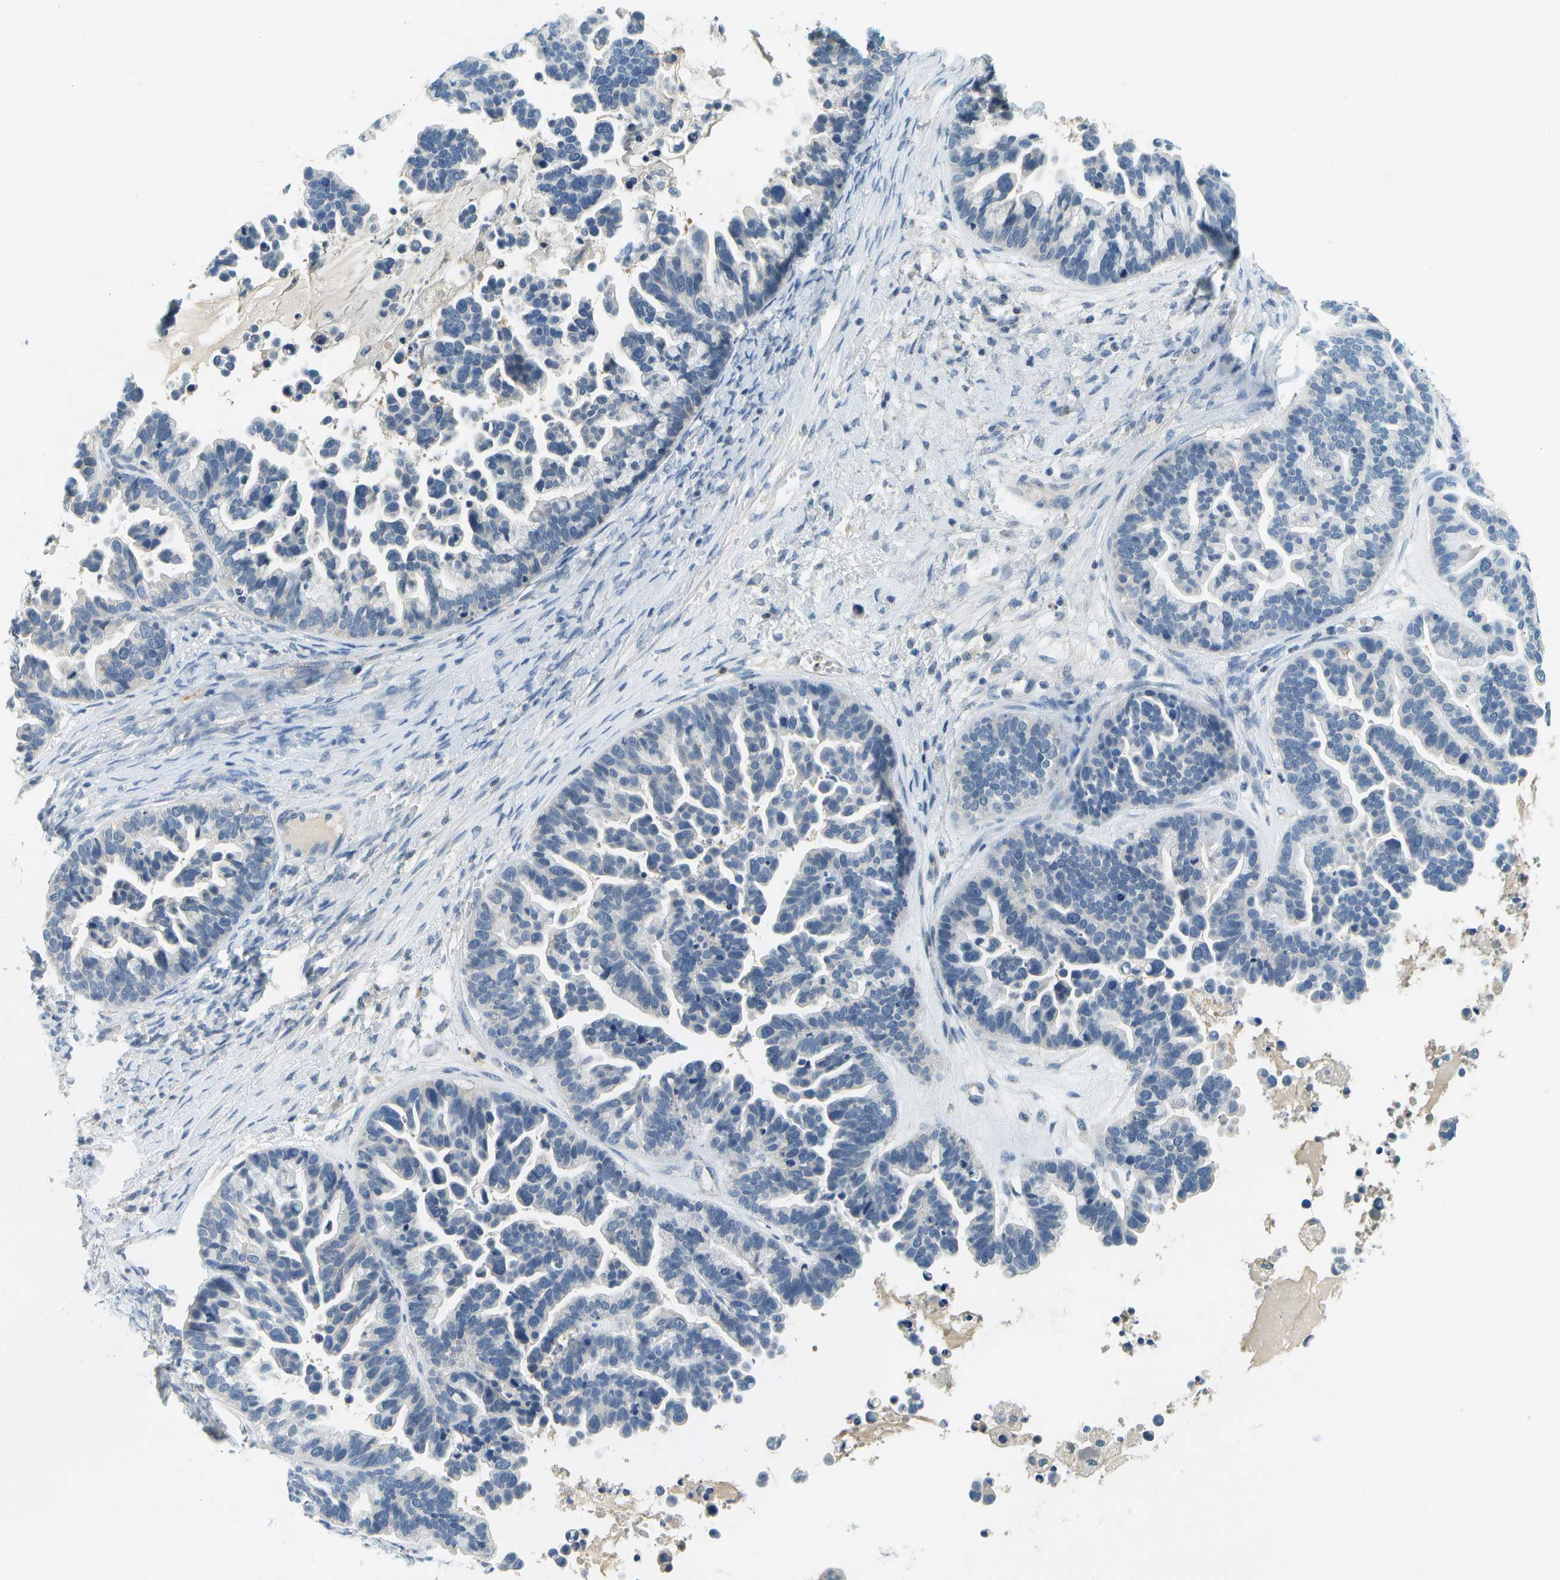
{"staining": {"intensity": "negative", "quantity": "none", "location": "none"}, "tissue": "ovarian cancer", "cell_type": "Tumor cells", "image_type": "cancer", "snomed": [{"axis": "morphology", "description": "Cystadenocarcinoma, serous, NOS"}, {"axis": "topography", "description": "Ovary"}], "caption": "The photomicrograph exhibits no staining of tumor cells in ovarian cancer.", "gene": "RASGRP2", "patient": {"sex": "female", "age": 56}}